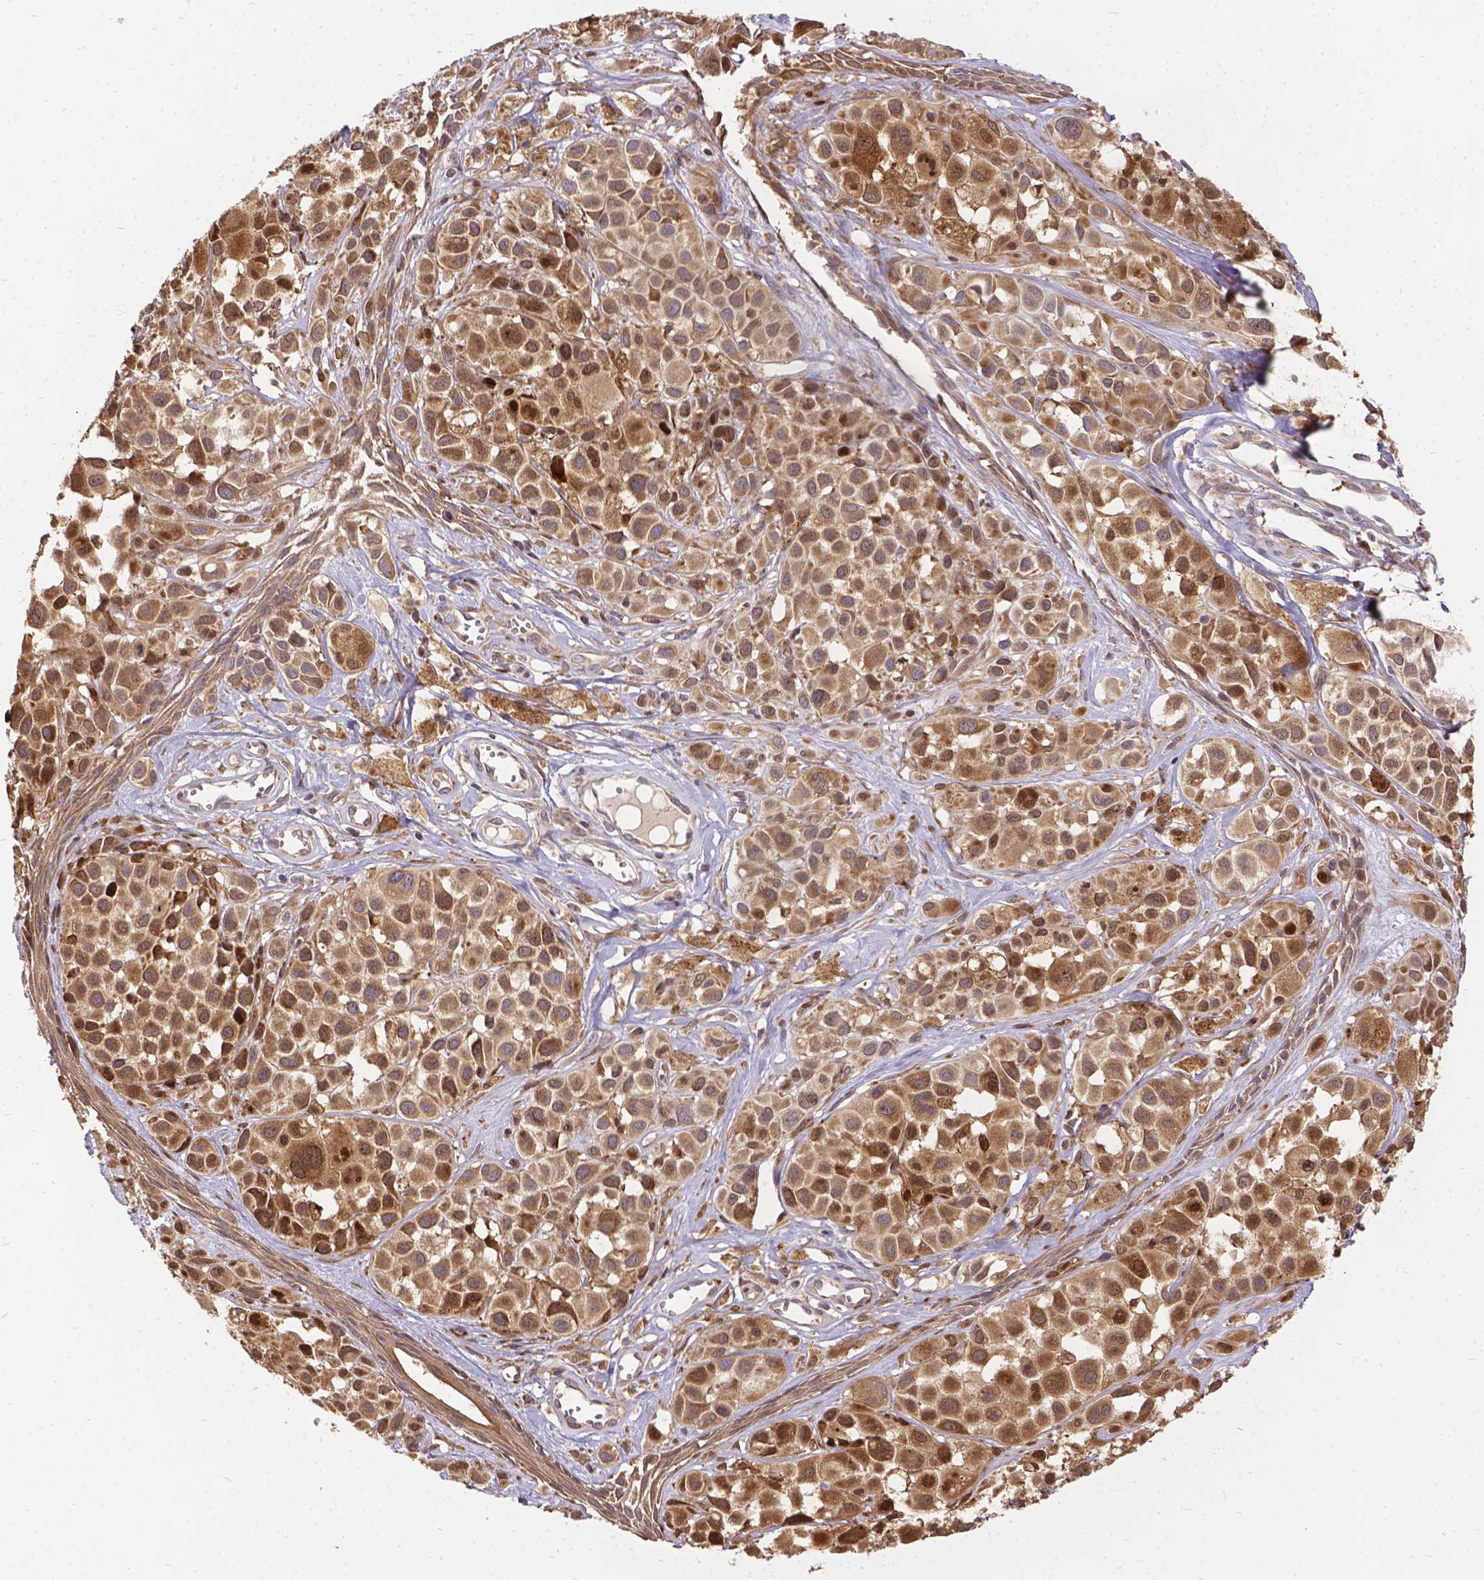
{"staining": {"intensity": "weak", "quantity": ">75%", "location": "cytoplasmic/membranous"}, "tissue": "melanoma", "cell_type": "Tumor cells", "image_type": "cancer", "snomed": [{"axis": "morphology", "description": "Malignant melanoma, NOS"}, {"axis": "topography", "description": "Skin"}], "caption": "DAB immunohistochemical staining of malignant melanoma reveals weak cytoplasmic/membranous protein staining in about >75% of tumor cells.", "gene": "DENND6A", "patient": {"sex": "male", "age": 77}}